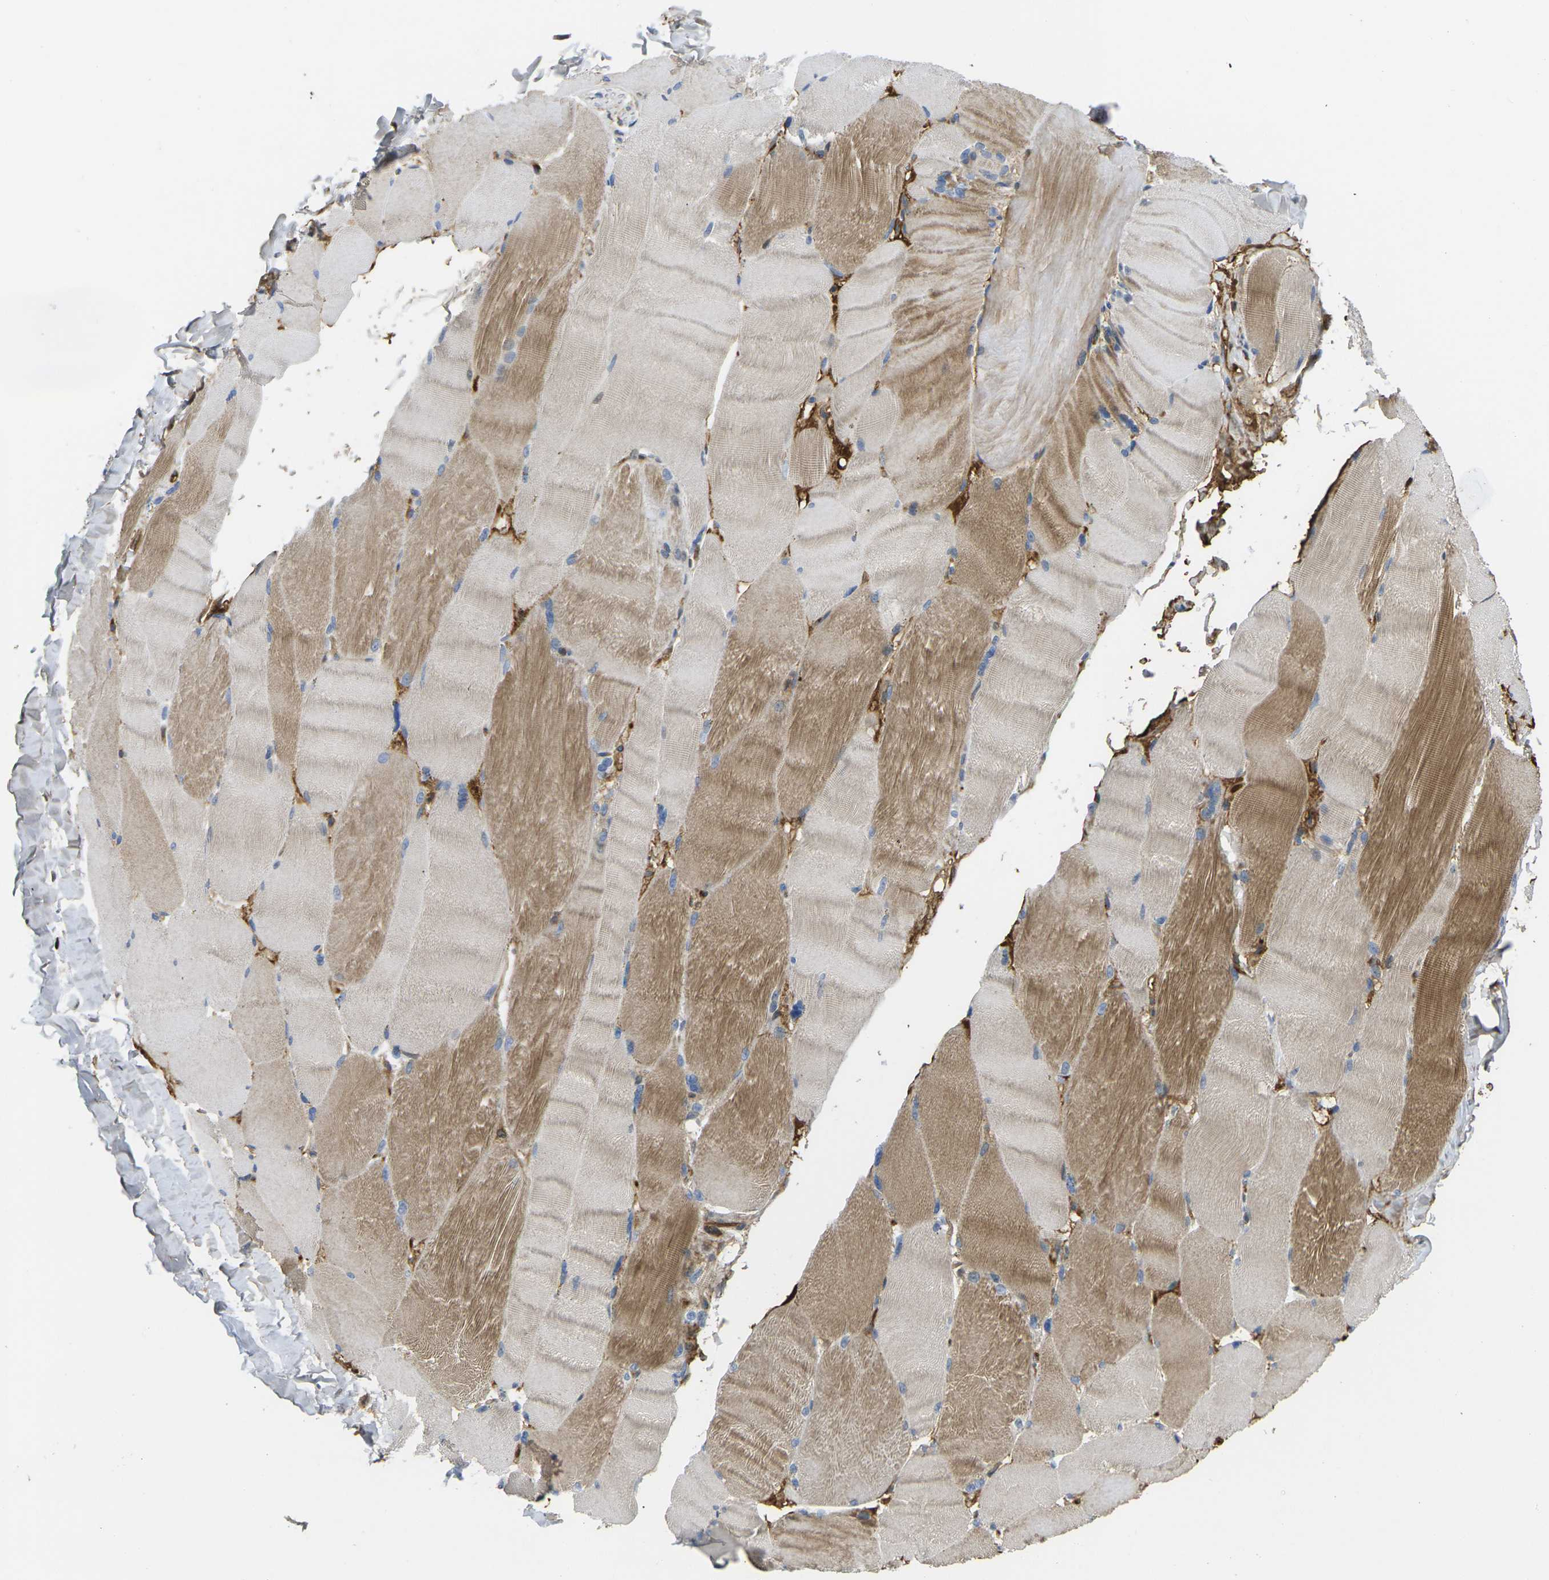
{"staining": {"intensity": "moderate", "quantity": ">75%", "location": "cytoplasmic/membranous"}, "tissue": "skeletal muscle", "cell_type": "Myocytes", "image_type": "normal", "snomed": [{"axis": "morphology", "description": "Normal tissue, NOS"}, {"axis": "topography", "description": "Skin"}, {"axis": "topography", "description": "Skeletal muscle"}], "caption": "Protein staining shows moderate cytoplasmic/membranous staining in approximately >75% of myocytes in benign skeletal muscle. The staining is performed using DAB (3,3'-diaminobenzidine) brown chromogen to label protein expression. The nuclei are counter-stained blue using hematoxylin.", "gene": "ECE1", "patient": {"sex": "male", "age": 83}}